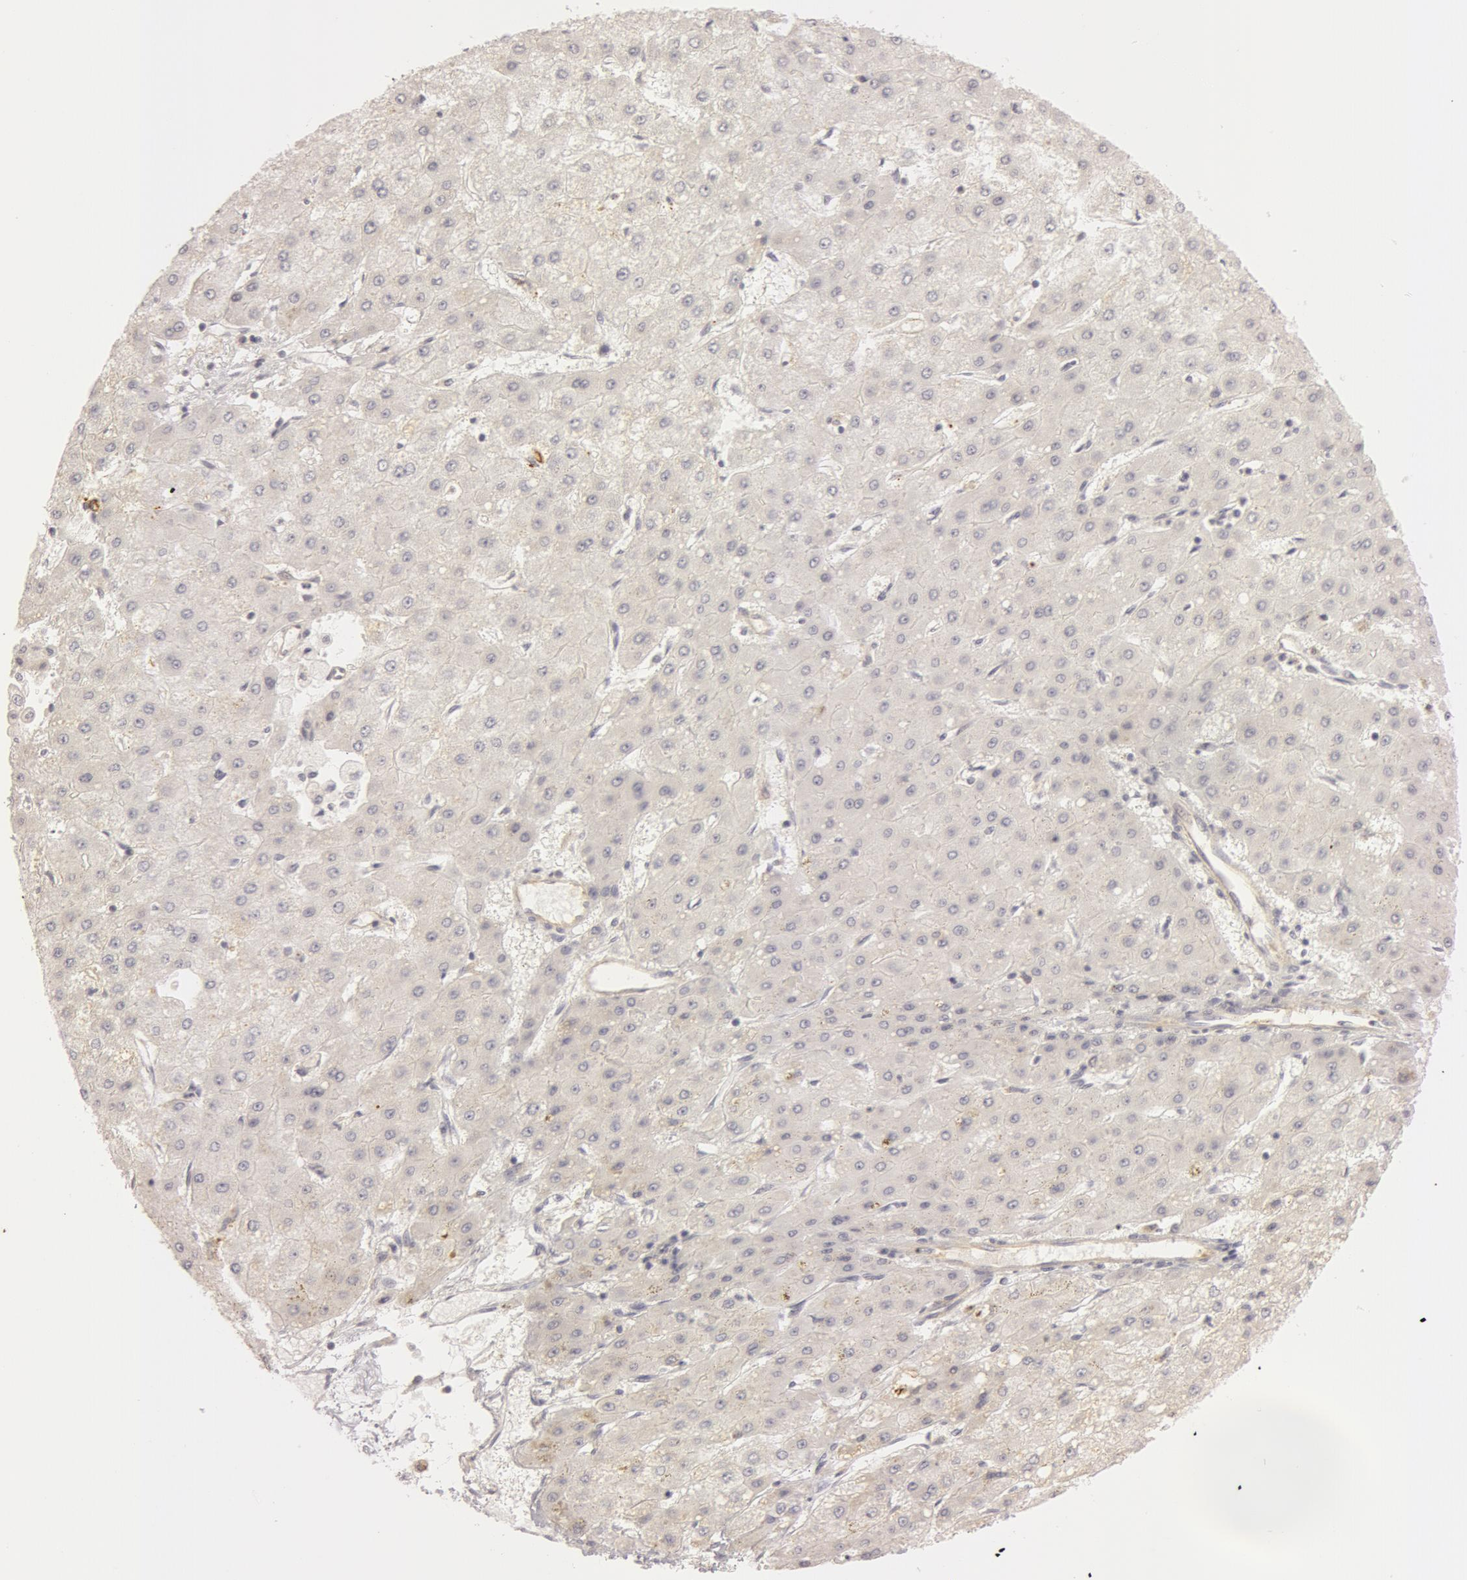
{"staining": {"intensity": "weak", "quantity": "<25%", "location": "cytoplasmic/membranous"}, "tissue": "liver cancer", "cell_type": "Tumor cells", "image_type": "cancer", "snomed": [{"axis": "morphology", "description": "Carcinoma, Hepatocellular, NOS"}, {"axis": "topography", "description": "Liver"}], "caption": "DAB (3,3'-diaminobenzidine) immunohistochemical staining of human liver hepatocellular carcinoma exhibits no significant staining in tumor cells.", "gene": "RALGAPA1", "patient": {"sex": "female", "age": 52}}